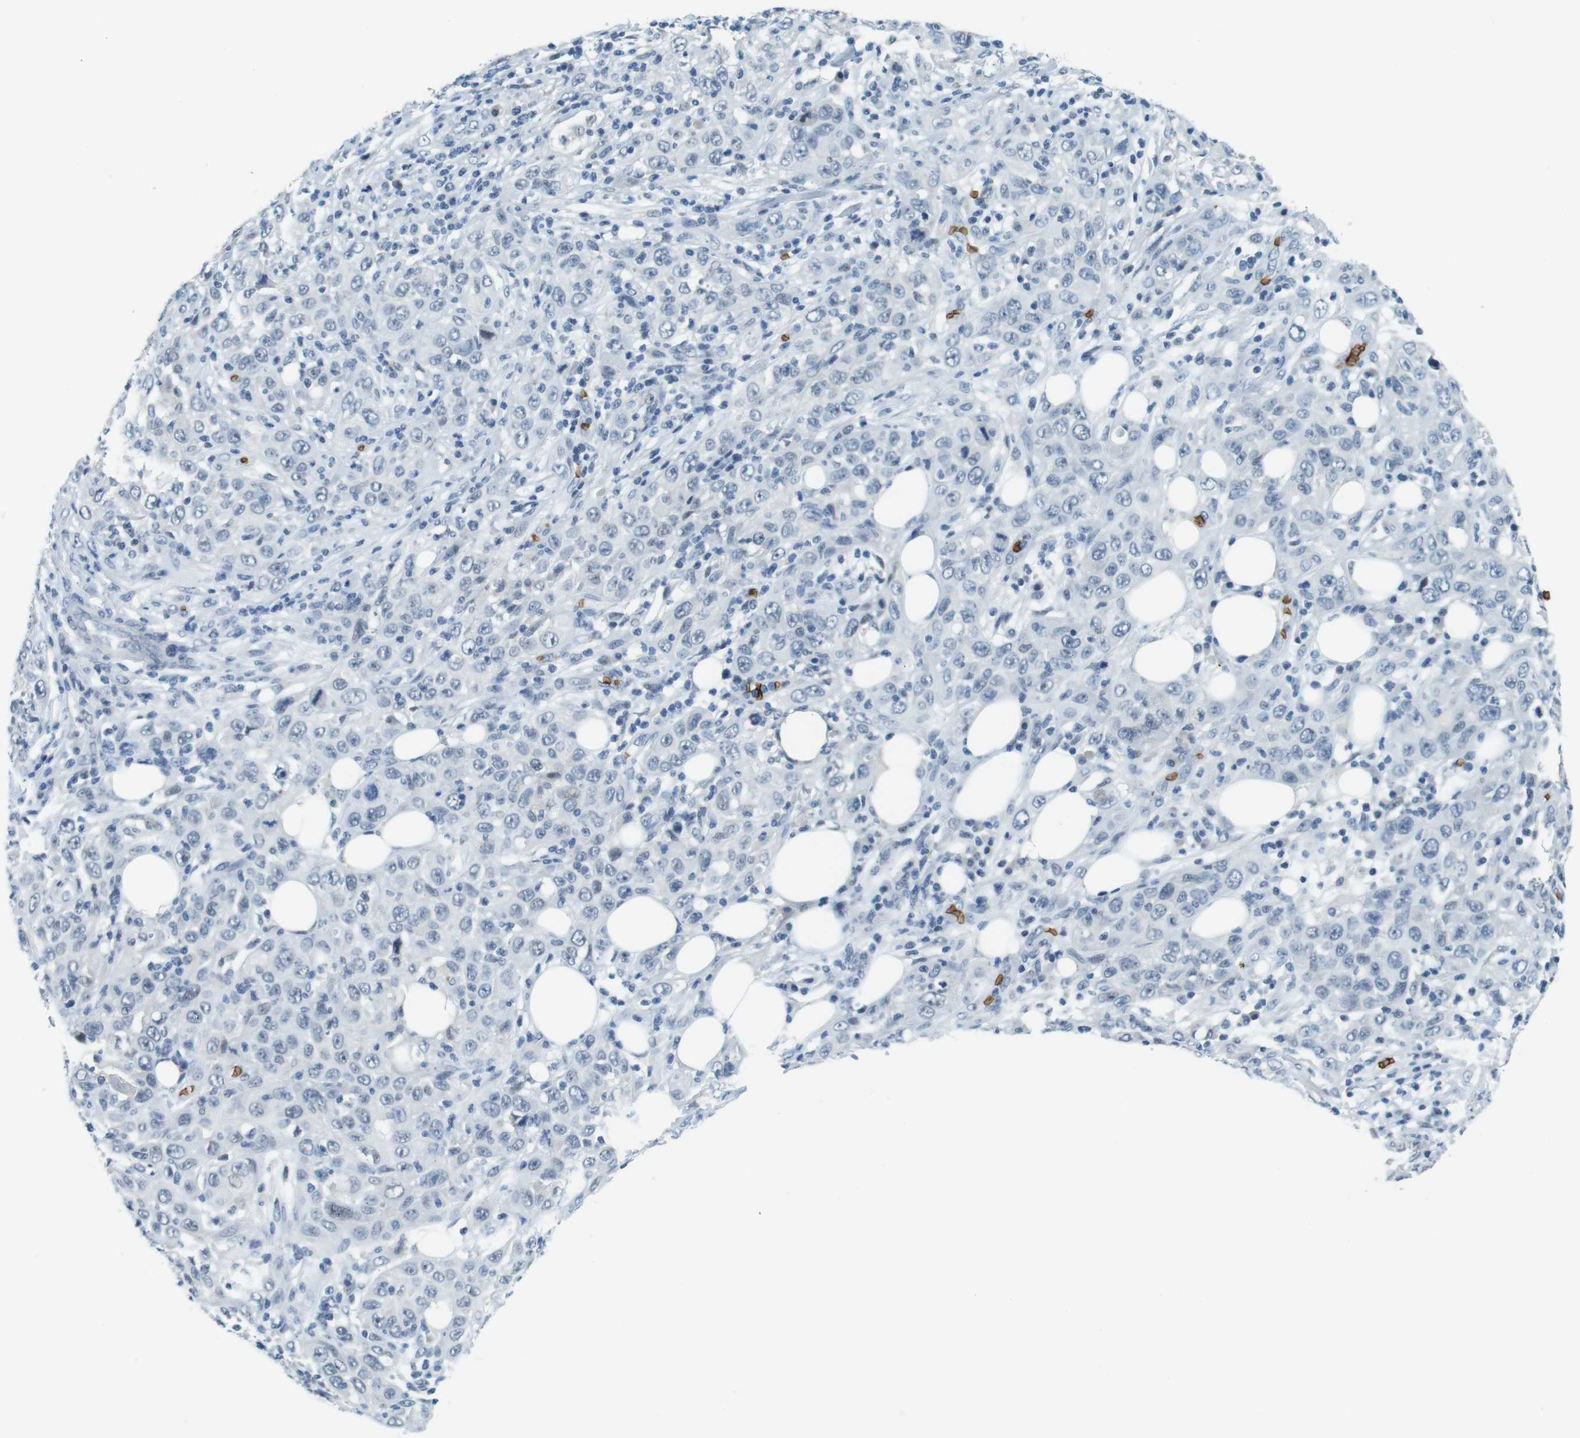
{"staining": {"intensity": "negative", "quantity": "none", "location": "none"}, "tissue": "skin cancer", "cell_type": "Tumor cells", "image_type": "cancer", "snomed": [{"axis": "morphology", "description": "Squamous cell carcinoma, NOS"}, {"axis": "topography", "description": "Skin"}], "caption": "A high-resolution photomicrograph shows IHC staining of skin cancer (squamous cell carcinoma), which demonstrates no significant staining in tumor cells.", "gene": "SLC4A1", "patient": {"sex": "female", "age": 88}}